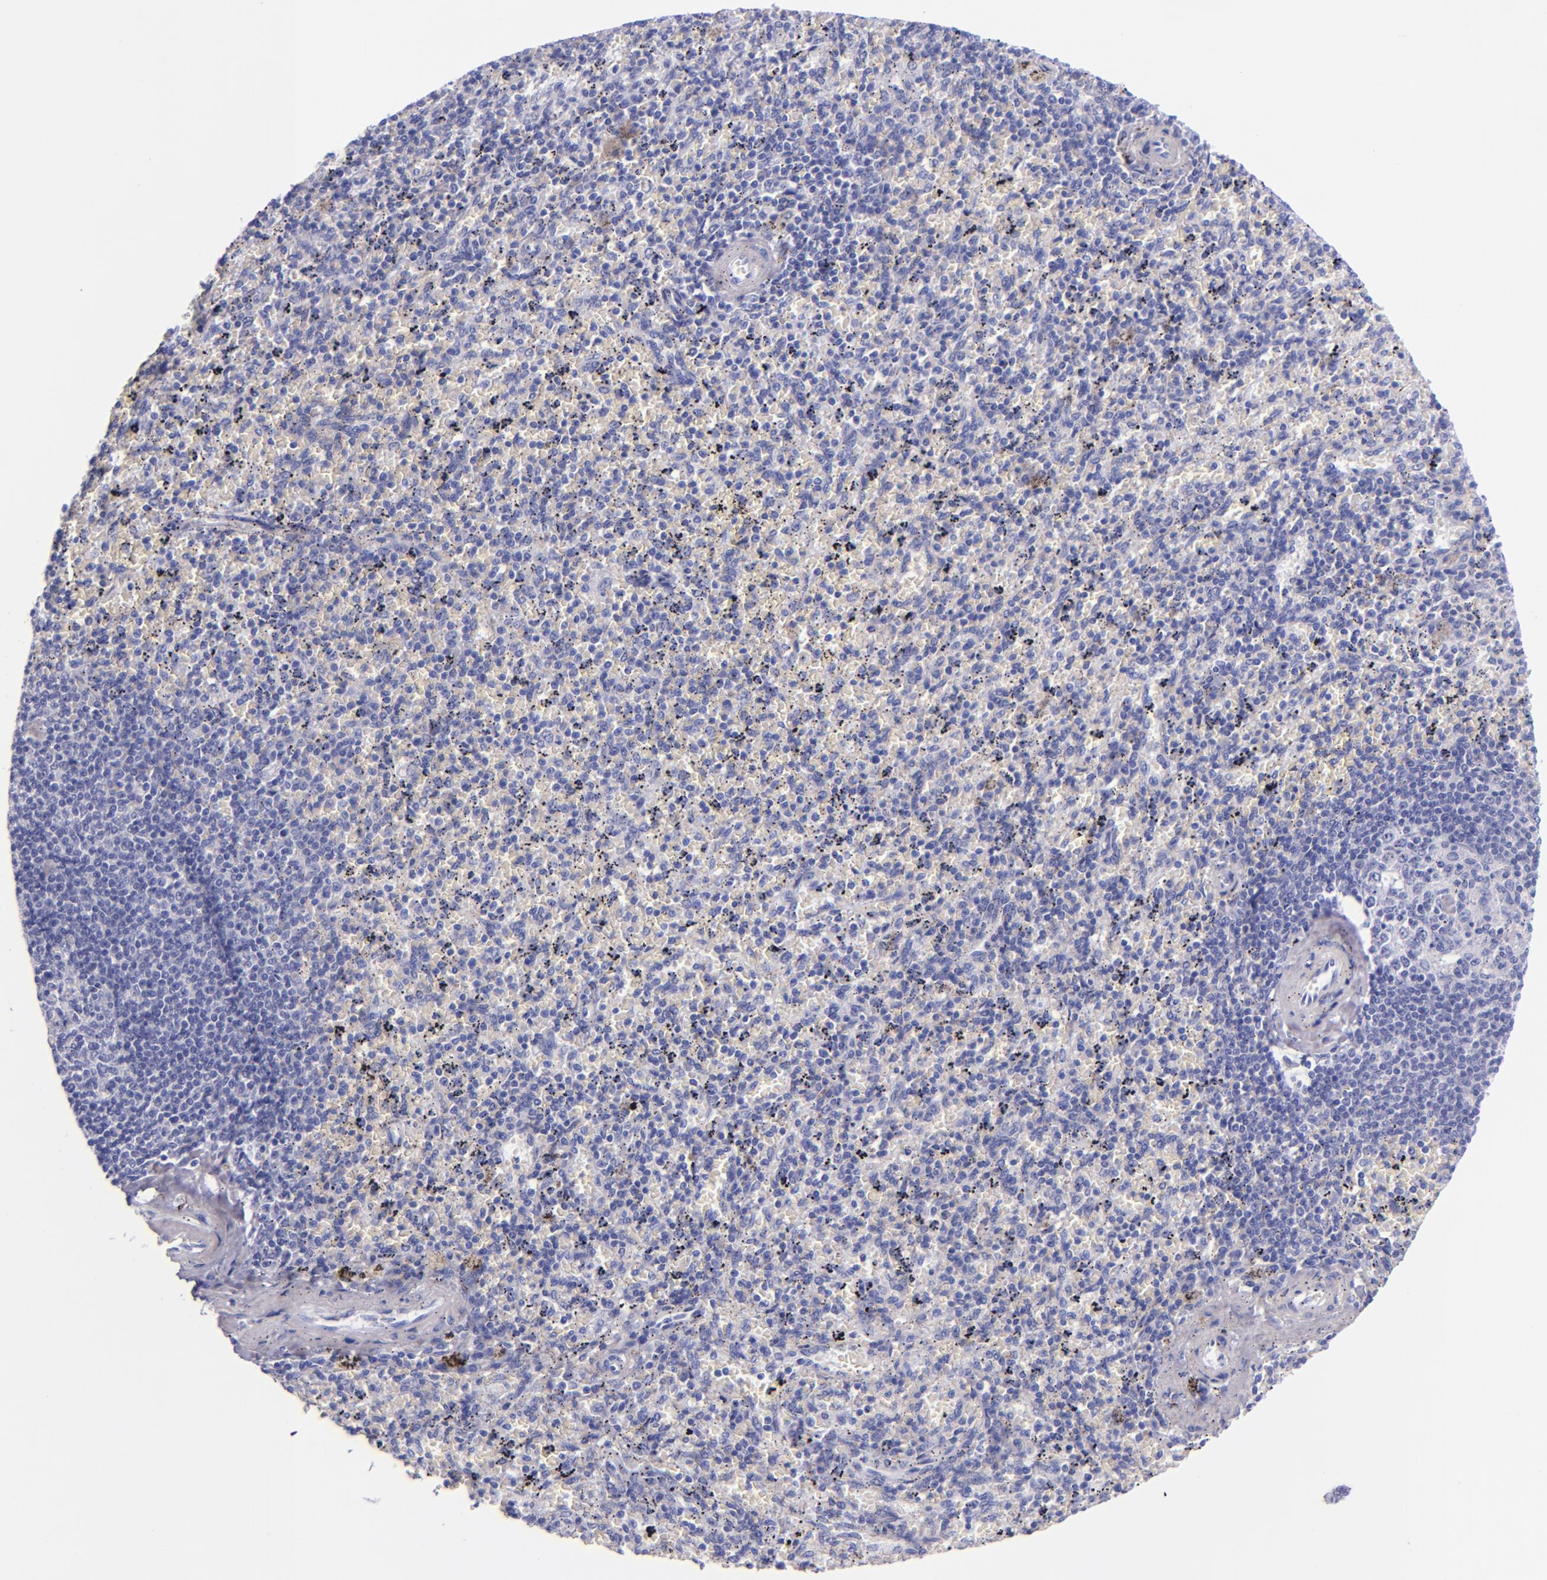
{"staining": {"intensity": "negative", "quantity": "none", "location": "none"}, "tissue": "spleen", "cell_type": "Cells in red pulp", "image_type": "normal", "snomed": [{"axis": "morphology", "description": "Normal tissue, NOS"}, {"axis": "topography", "description": "Spleen"}], "caption": "Immunohistochemistry image of unremarkable spleen stained for a protein (brown), which displays no expression in cells in red pulp. Brightfield microscopy of IHC stained with DAB (3,3'-diaminobenzidine) (brown) and hematoxylin (blue), captured at high magnification.", "gene": "LAG3", "patient": {"sex": "female", "age": 43}}